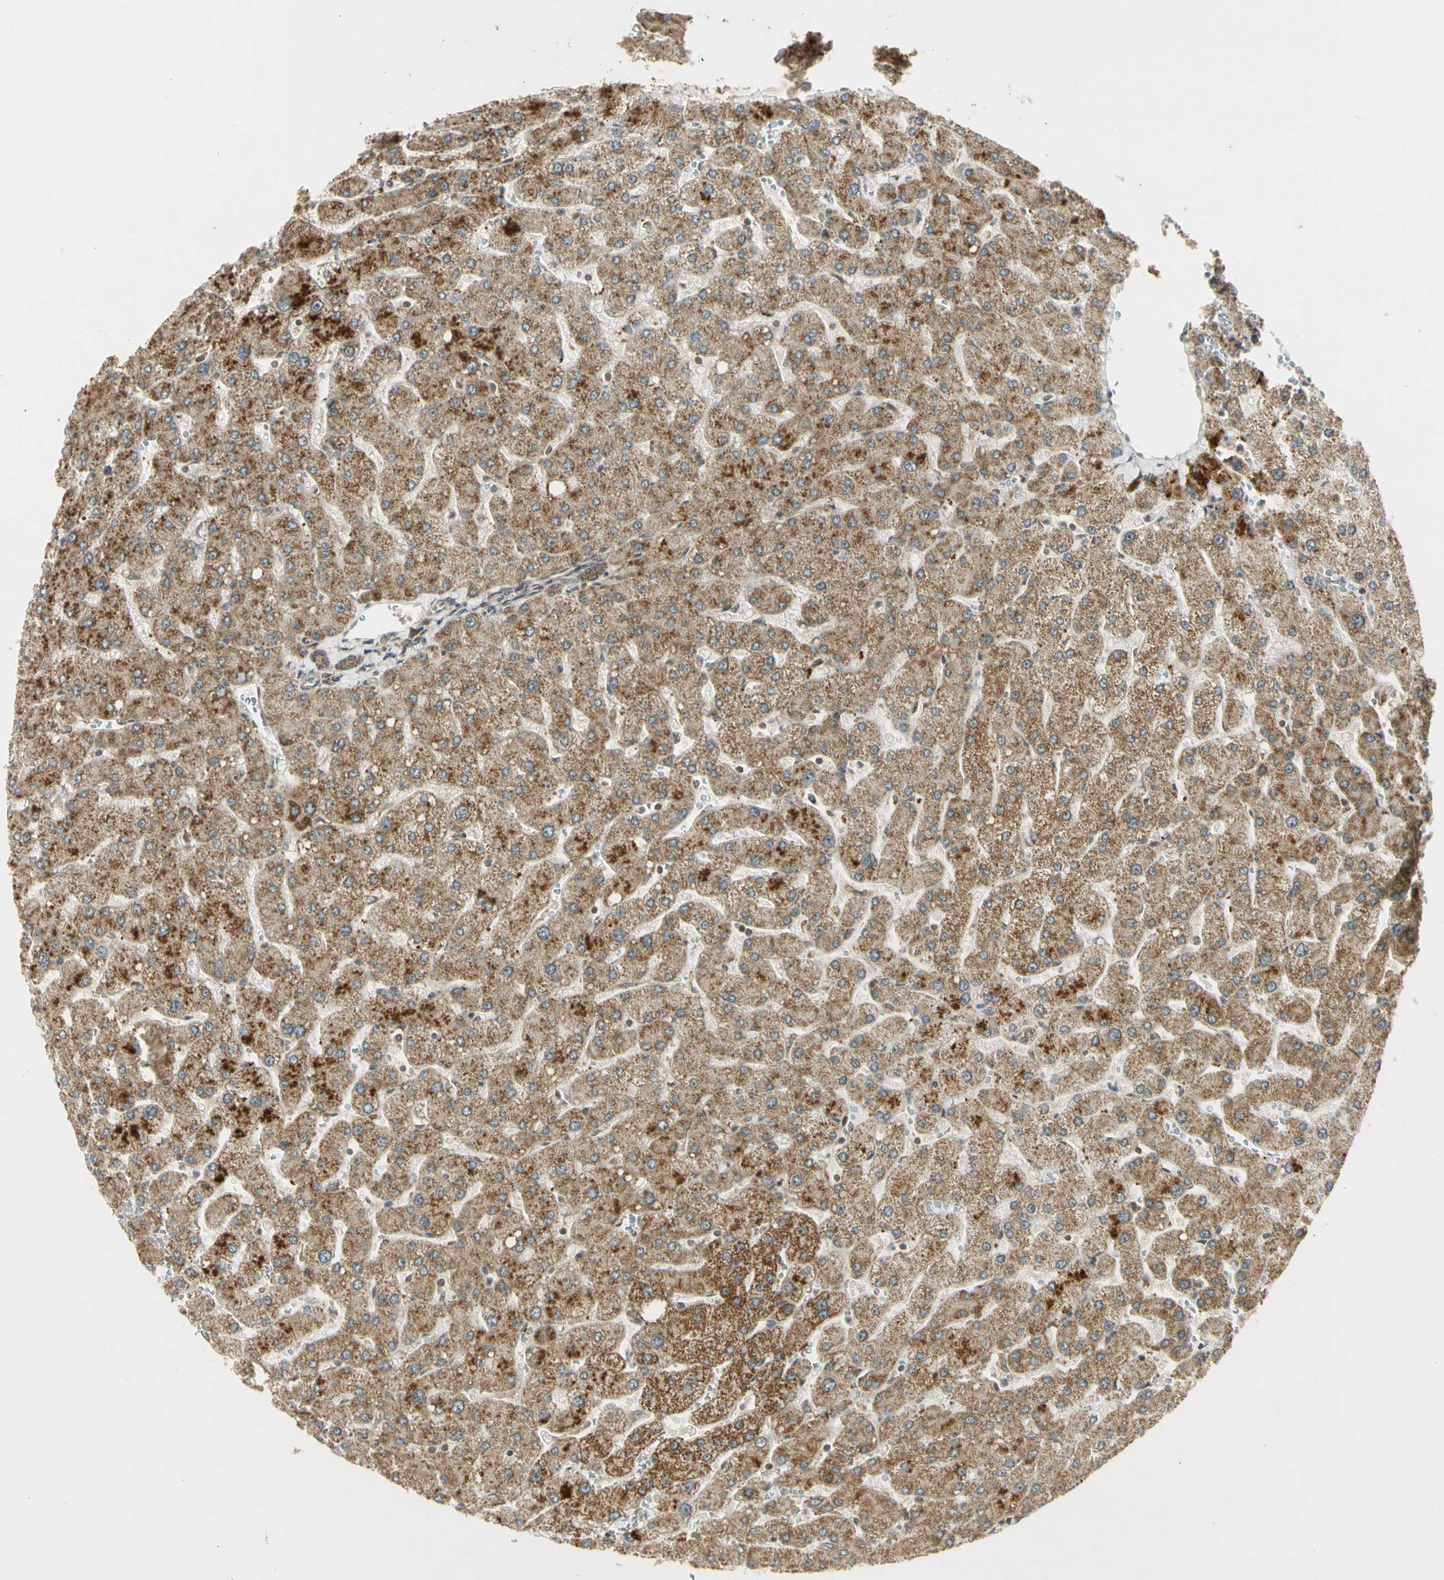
{"staining": {"intensity": "moderate", "quantity": ">75%", "location": "cytoplasmic/membranous"}, "tissue": "liver", "cell_type": "Cholangiocytes", "image_type": "normal", "snomed": [{"axis": "morphology", "description": "Normal tissue, NOS"}, {"axis": "topography", "description": "Liver"}], "caption": "DAB (3,3'-diaminobenzidine) immunohistochemical staining of benign human liver shows moderate cytoplasmic/membranous protein positivity in approximately >75% of cholangiocytes.", "gene": "ZNF135", "patient": {"sex": "male", "age": 55}}